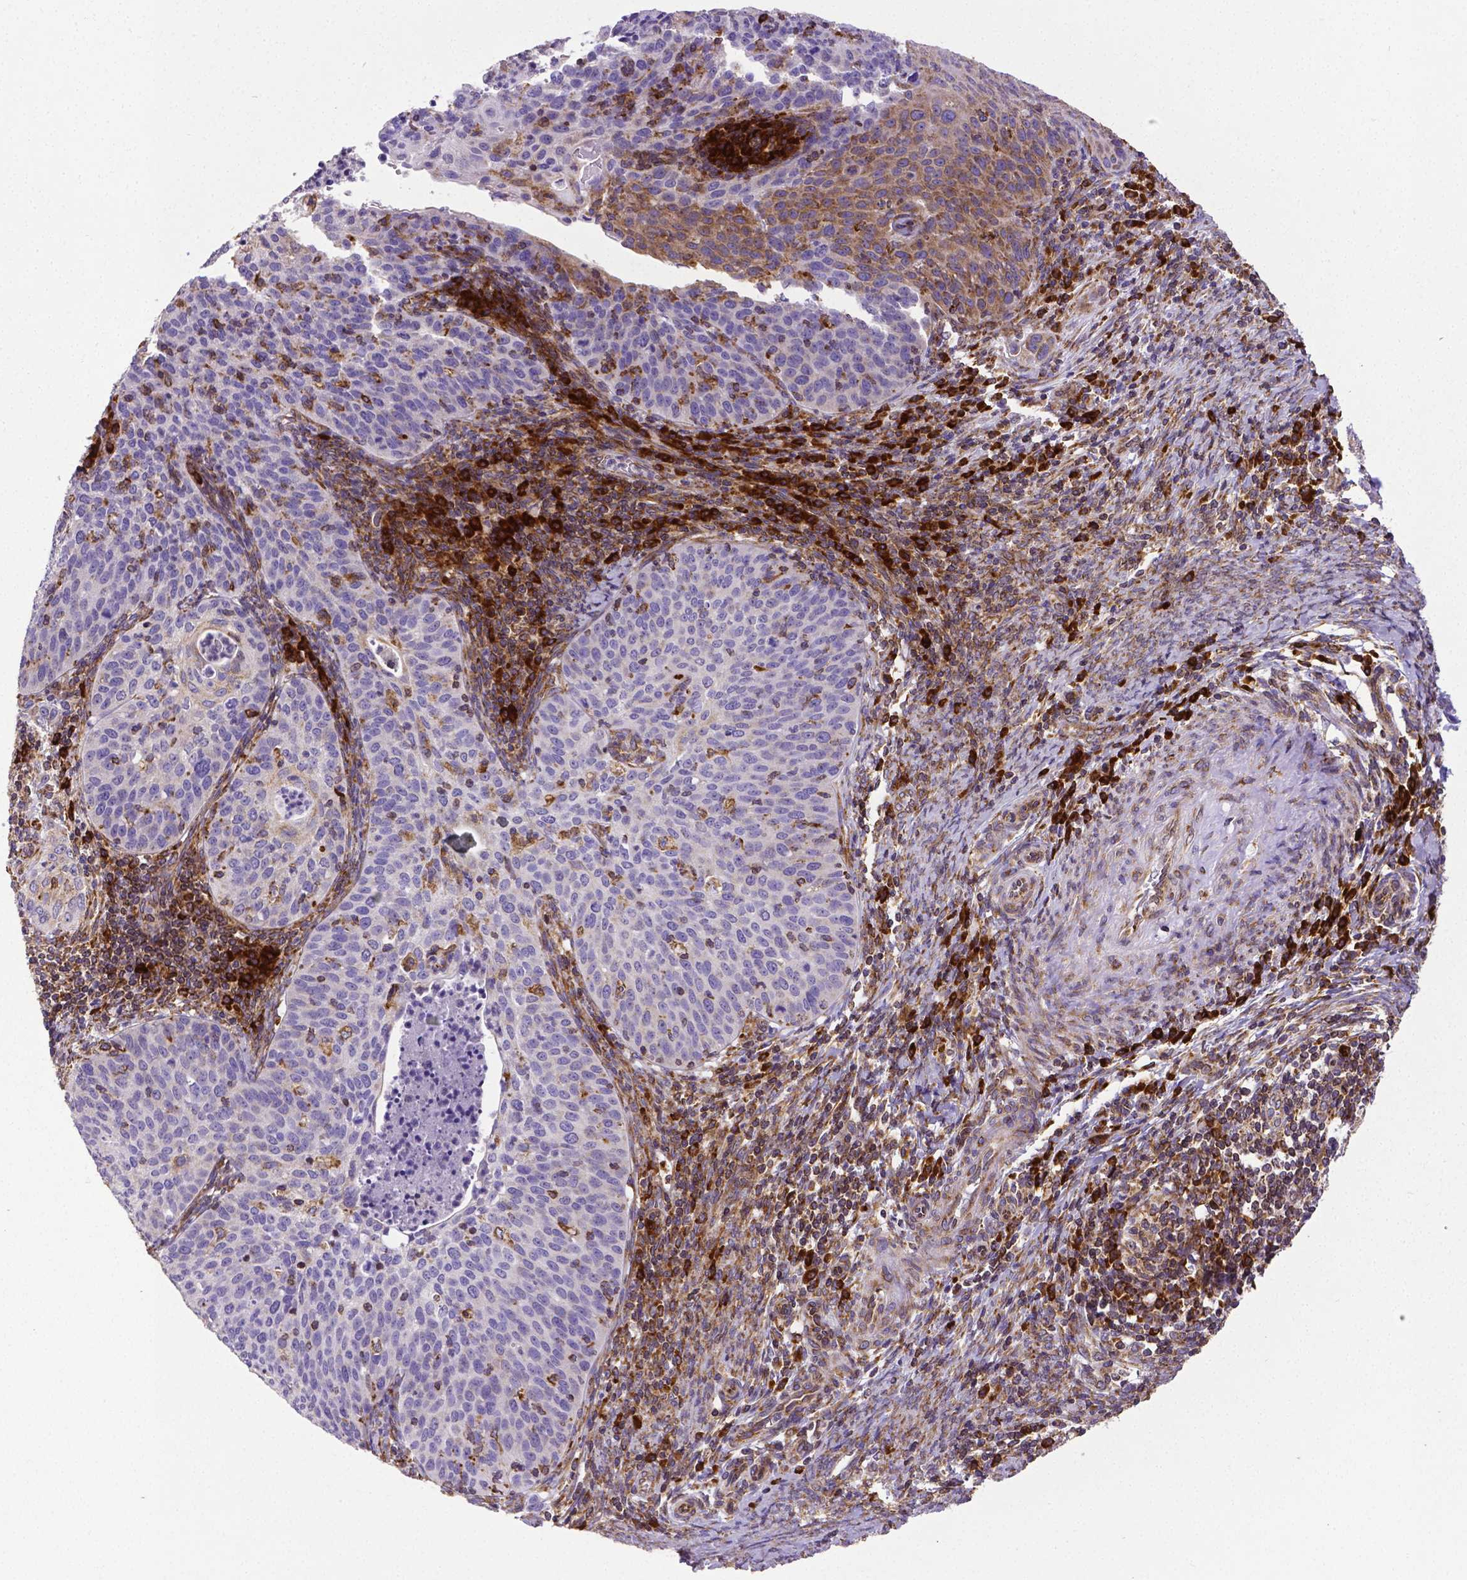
{"staining": {"intensity": "moderate", "quantity": "<25%", "location": "cytoplasmic/membranous"}, "tissue": "cervical cancer", "cell_type": "Tumor cells", "image_type": "cancer", "snomed": [{"axis": "morphology", "description": "Squamous cell carcinoma, NOS"}, {"axis": "topography", "description": "Cervix"}], "caption": "Protein staining shows moderate cytoplasmic/membranous expression in about <25% of tumor cells in cervical cancer (squamous cell carcinoma). (DAB (3,3'-diaminobenzidine) = brown stain, brightfield microscopy at high magnification).", "gene": "MTDH", "patient": {"sex": "female", "age": 30}}